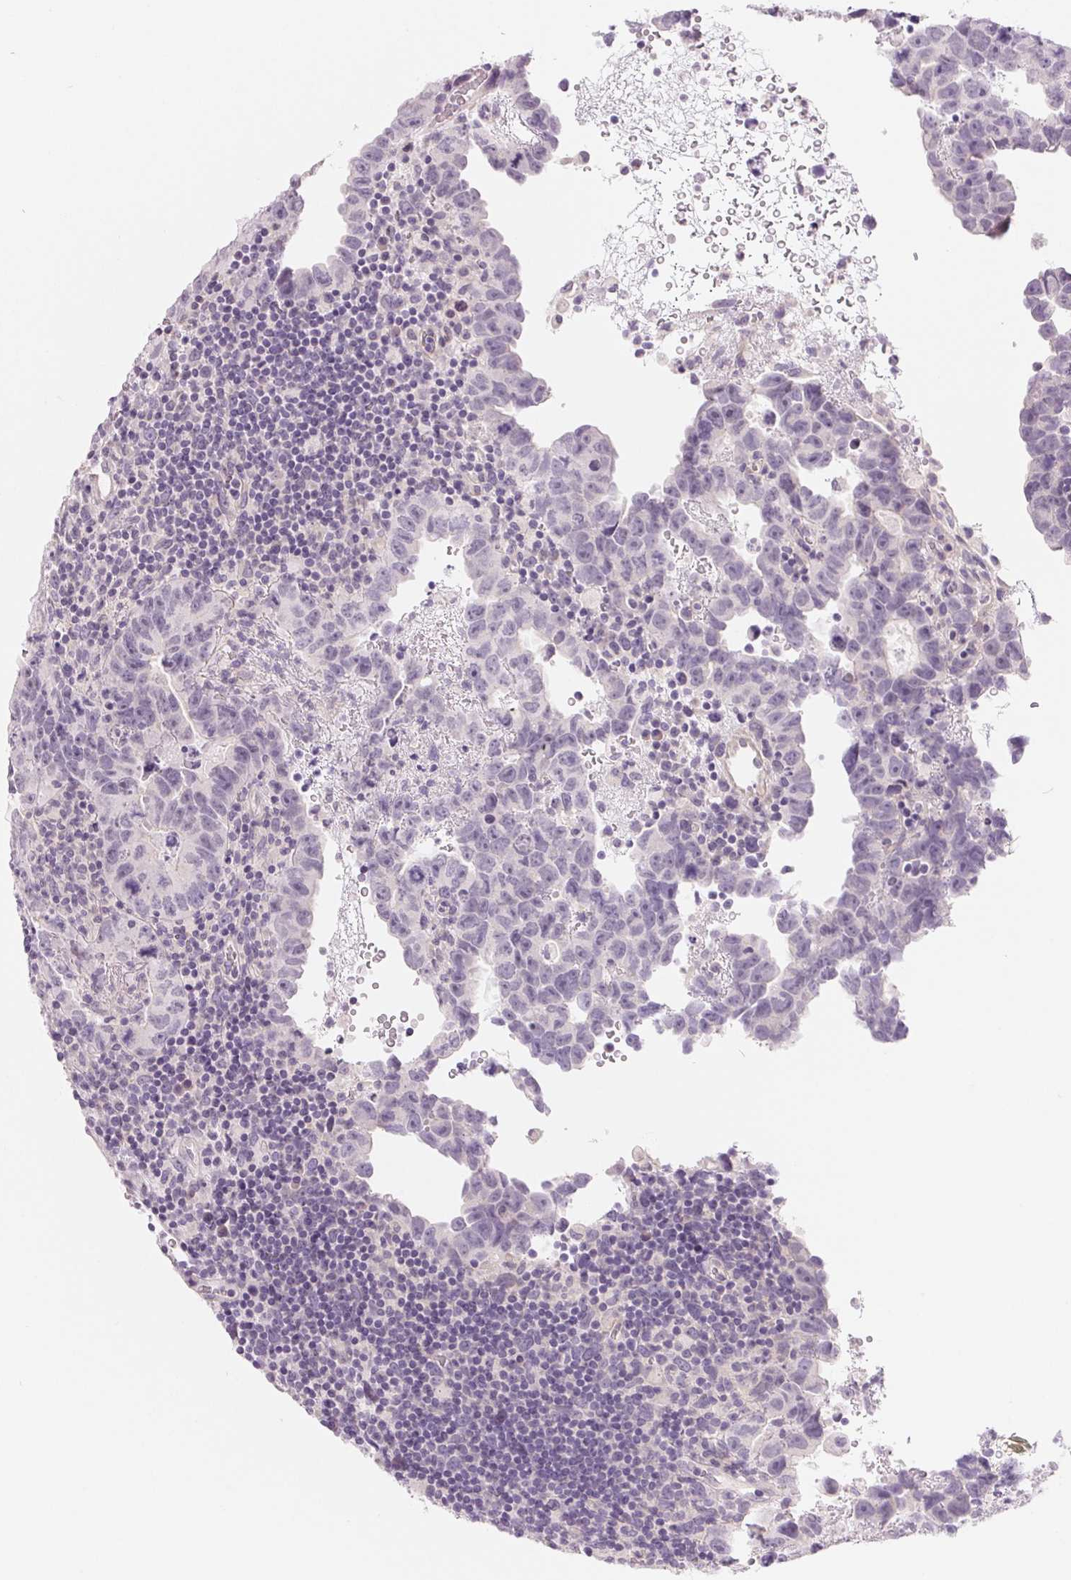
{"staining": {"intensity": "negative", "quantity": "none", "location": "none"}, "tissue": "testis cancer", "cell_type": "Tumor cells", "image_type": "cancer", "snomed": [{"axis": "morphology", "description": "Carcinoma, Embryonal, NOS"}, {"axis": "topography", "description": "Testis"}], "caption": "An image of testis cancer (embryonal carcinoma) stained for a protein demonstrates no brown staining in tumor cells.", "gene": "CCDC168", "patient": {"sex": "male", "age": 24}}